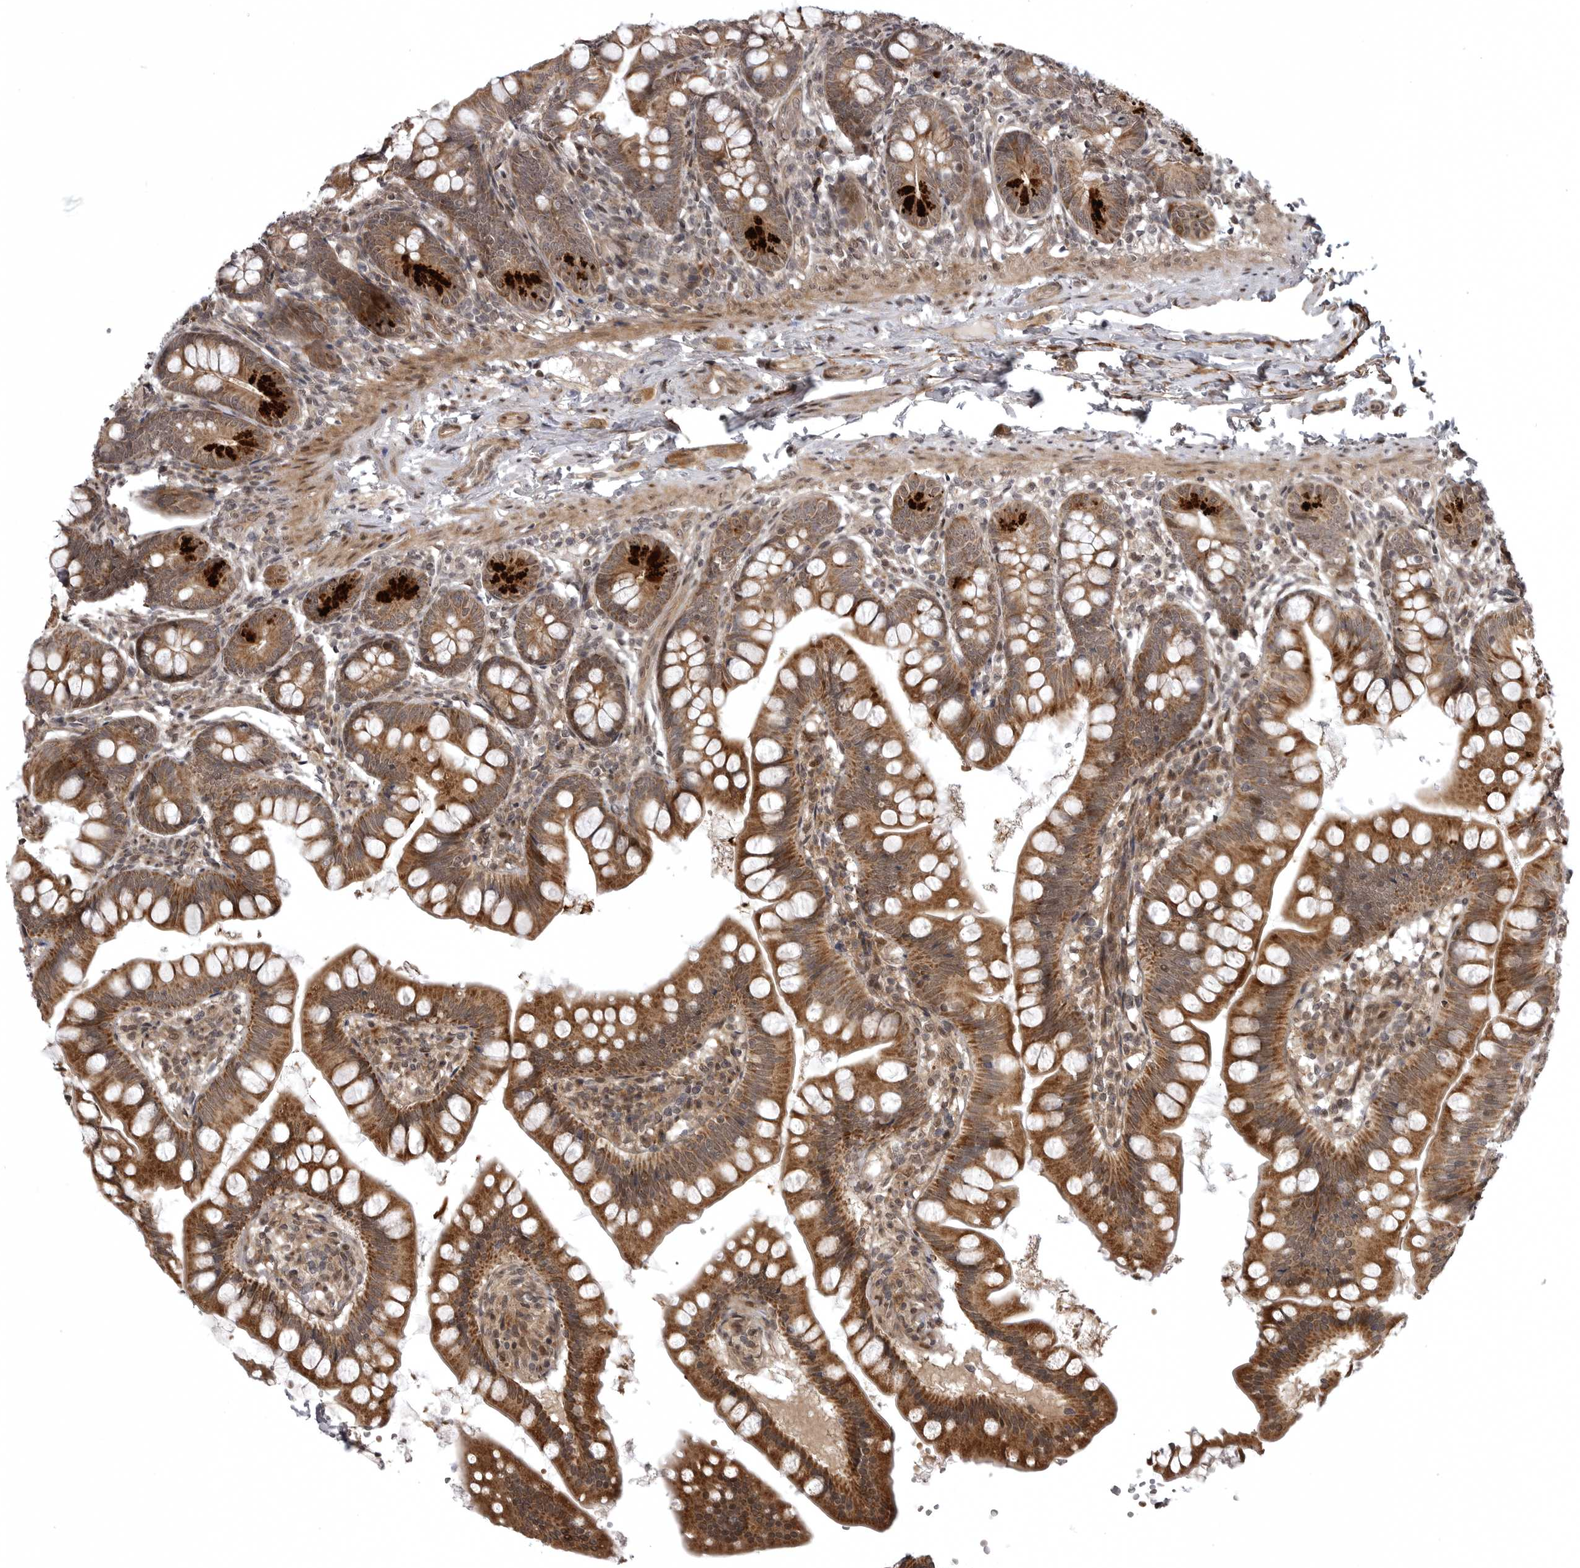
{"staining": {"intensity": "strong", "quantity": ">75%", "location": "cytoplasmic/membranous"}, "tissue": "small intestine", "cell_type": "Glandular cells", "image_type": "normal", "snomed": [{"axis": "morphology", "description": "Normal tissue, NOS"}, {"axis": "topography", "description": "Small intestine"}], "caption": "The image demonstrates staining of normal small intestine, revealing strong cytoplasmic/membranous protein positivity (brown color) within glandular cells. The protein is shown in brown color, while the nuclei are stained blue.", "gene": "SNX16", "patient": {"sex": "male", "age": 7}}